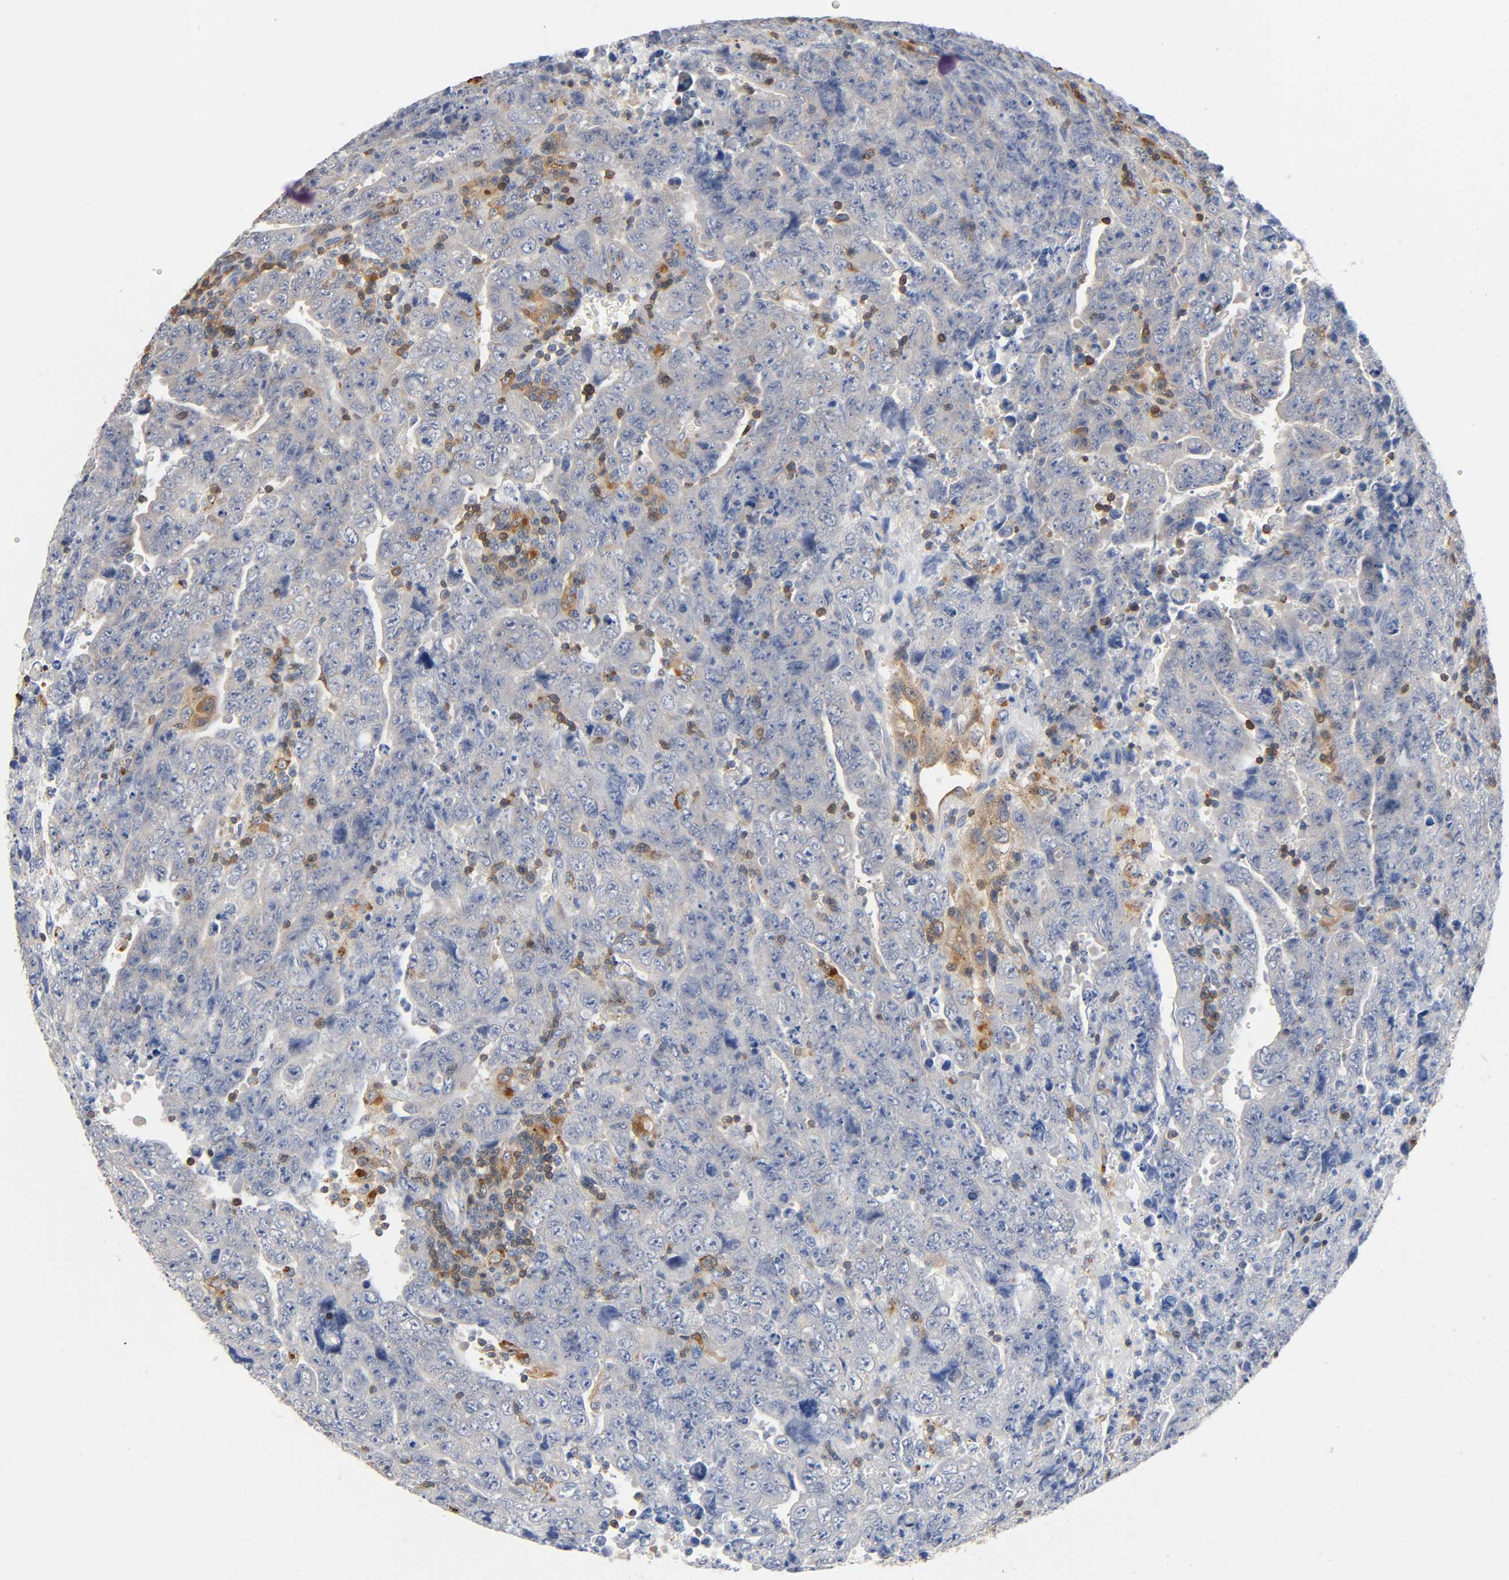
{"staining": {"intensity": "negative", "quantity": "none", "location": "none"}, "tissue": "testis cancer", "cell_type": "Tumor cells", "image_type": "cancer", "snomed": [{"axis": "morphology", "description": "Carcinoma, Embryonal, NOS"}, {"axis": "topography", "description": "Testis"}], "caption": "Immunohistochemical staining of human testis cancer (embryonal carcinoma) reveals no significant expression in tumor cells.", "gene": "UCKL1", "patient": {"sex": "male", "age": 28}}